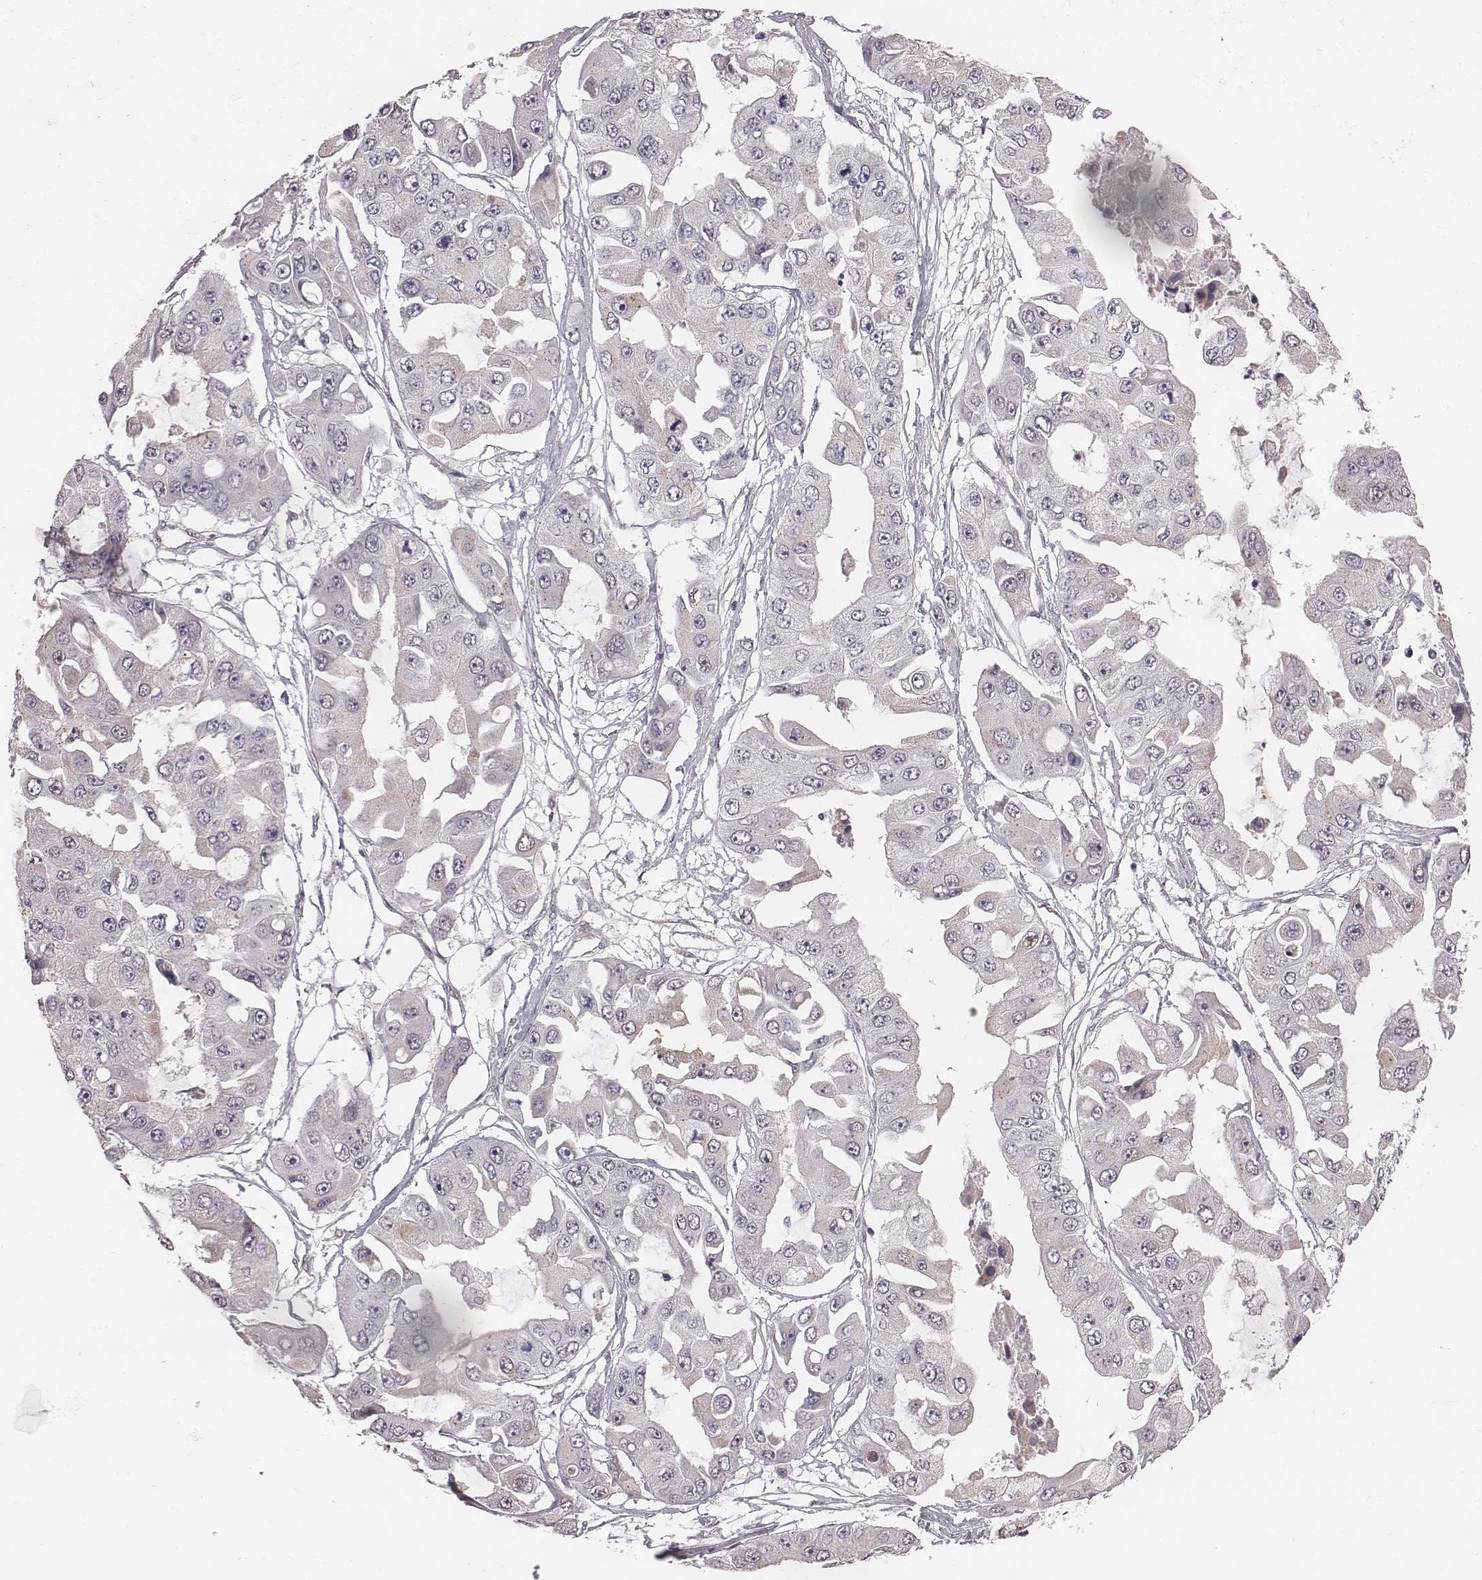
{"staining": {"intensity": "negative", "quantity": "none", "location": "none"}, "tissue": "ovarian cancer", "cell_type": "Tumor cells", "image_type": "cancer", "snomed": [{"axis": "morphology", "description": "Cystadenocarcinoma, serous, NOS"}, {"axis": "topography", "description": "Ovary"}], "caption": "IHC photomicrograph of human ovarian cancer stained for a protein (brown), which demonstrates no staining in tumor cells.", "gene": "SLC7A4", "patient": {"sex": "female", "age": 56}}